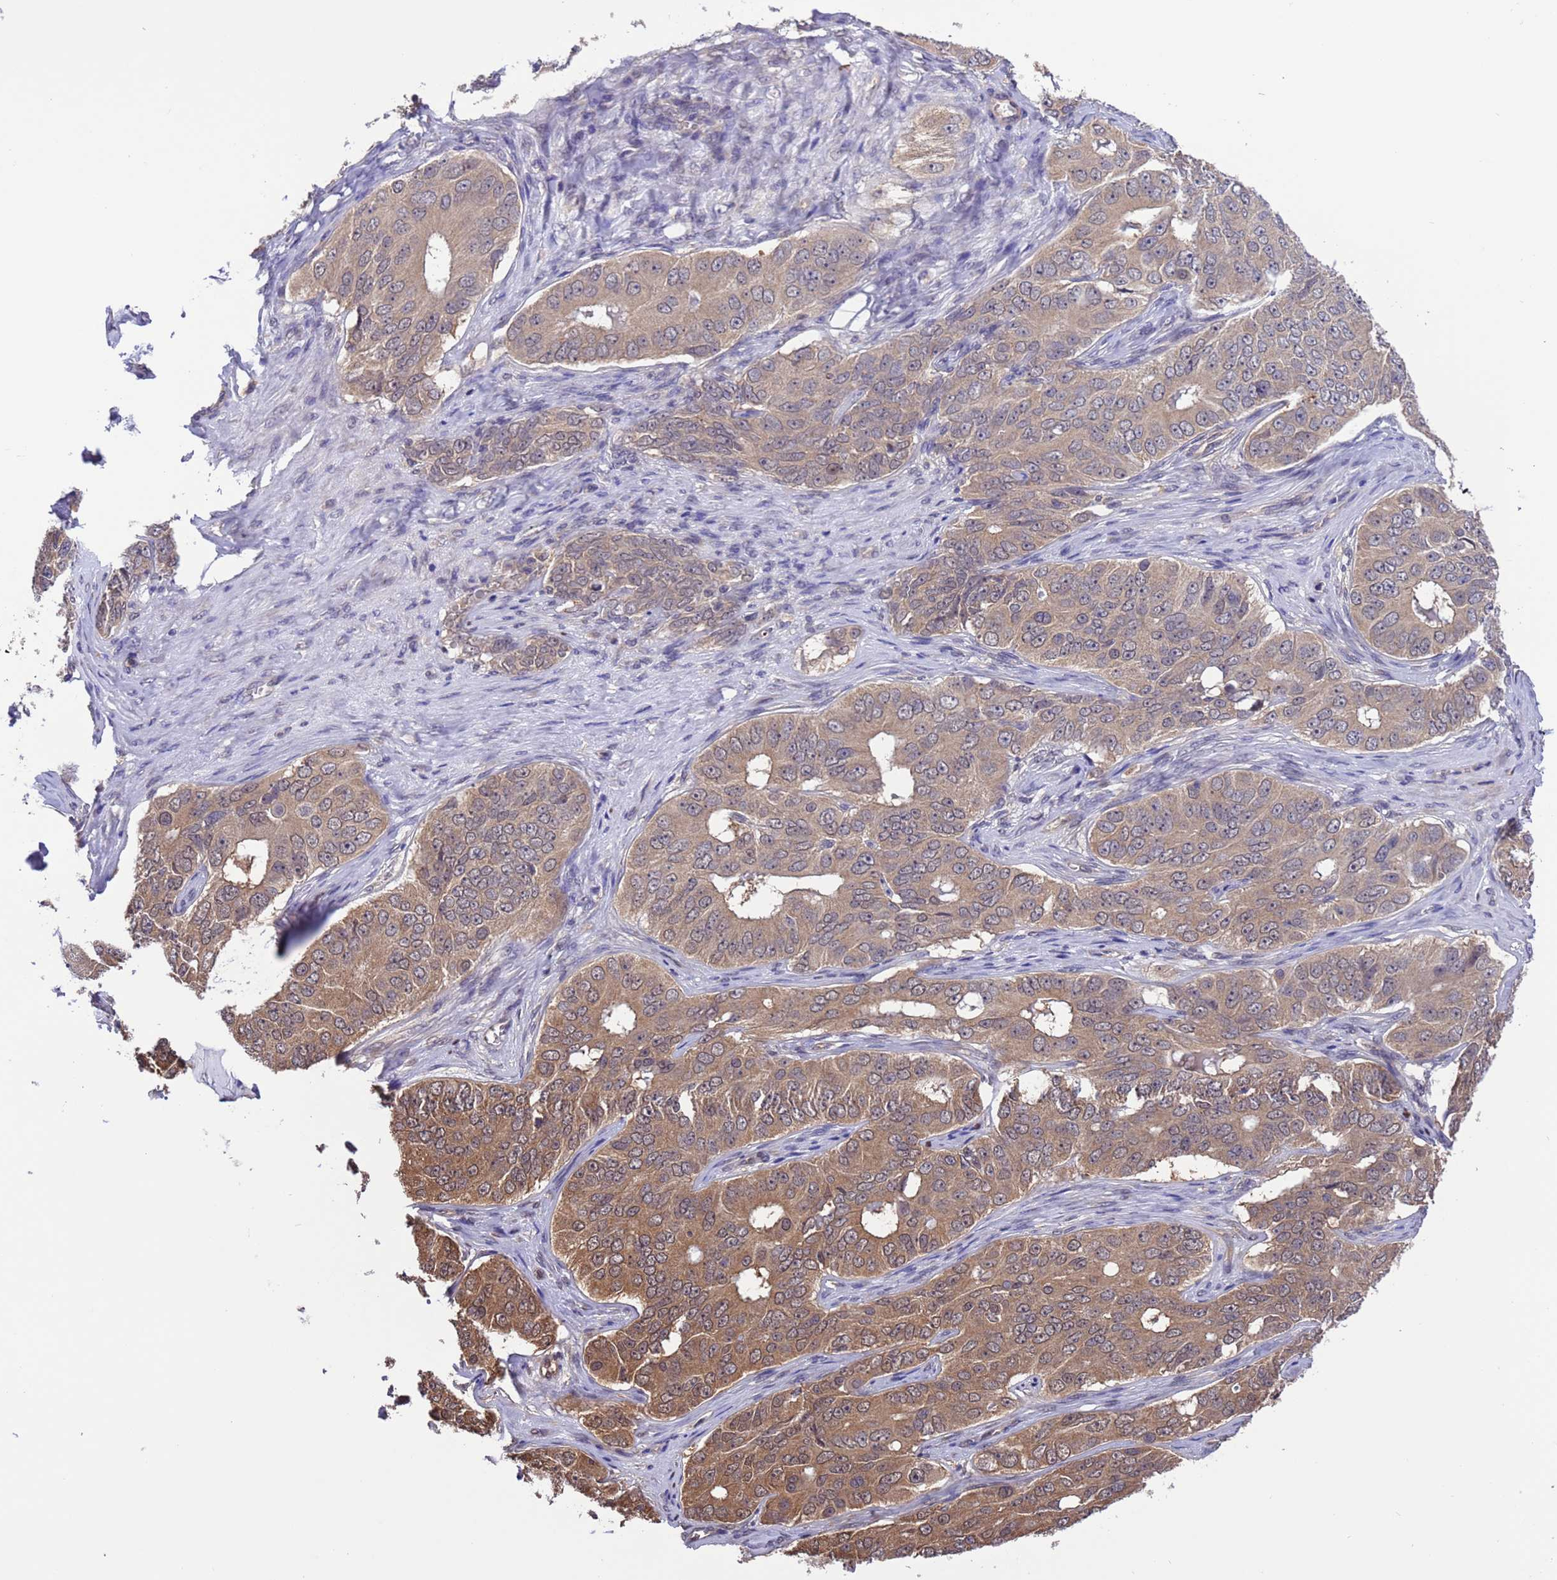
{"staining": {"intensity": "moderate", "quantity": "25%-75%", "location": "cytoplasmic/membranous"}, "tissue": "ovarian cancer", "cell_type": "Tumor cells", "image_type": "cancer", "snomed": [{"axis": "morphology", "description": "Carcinoma, endometroid"}, {"axis": "topography", "description": "Ovary"}], "caption": "Human endometroid carcinoma (ovarian) stained for a protein (brown) demonstrates moderate cytoplasmic/membranous positive staining in about 25%-75% of tumor cells.", "gene": "ZFP69B", "patient": {"sex": "female", "age": 51}}